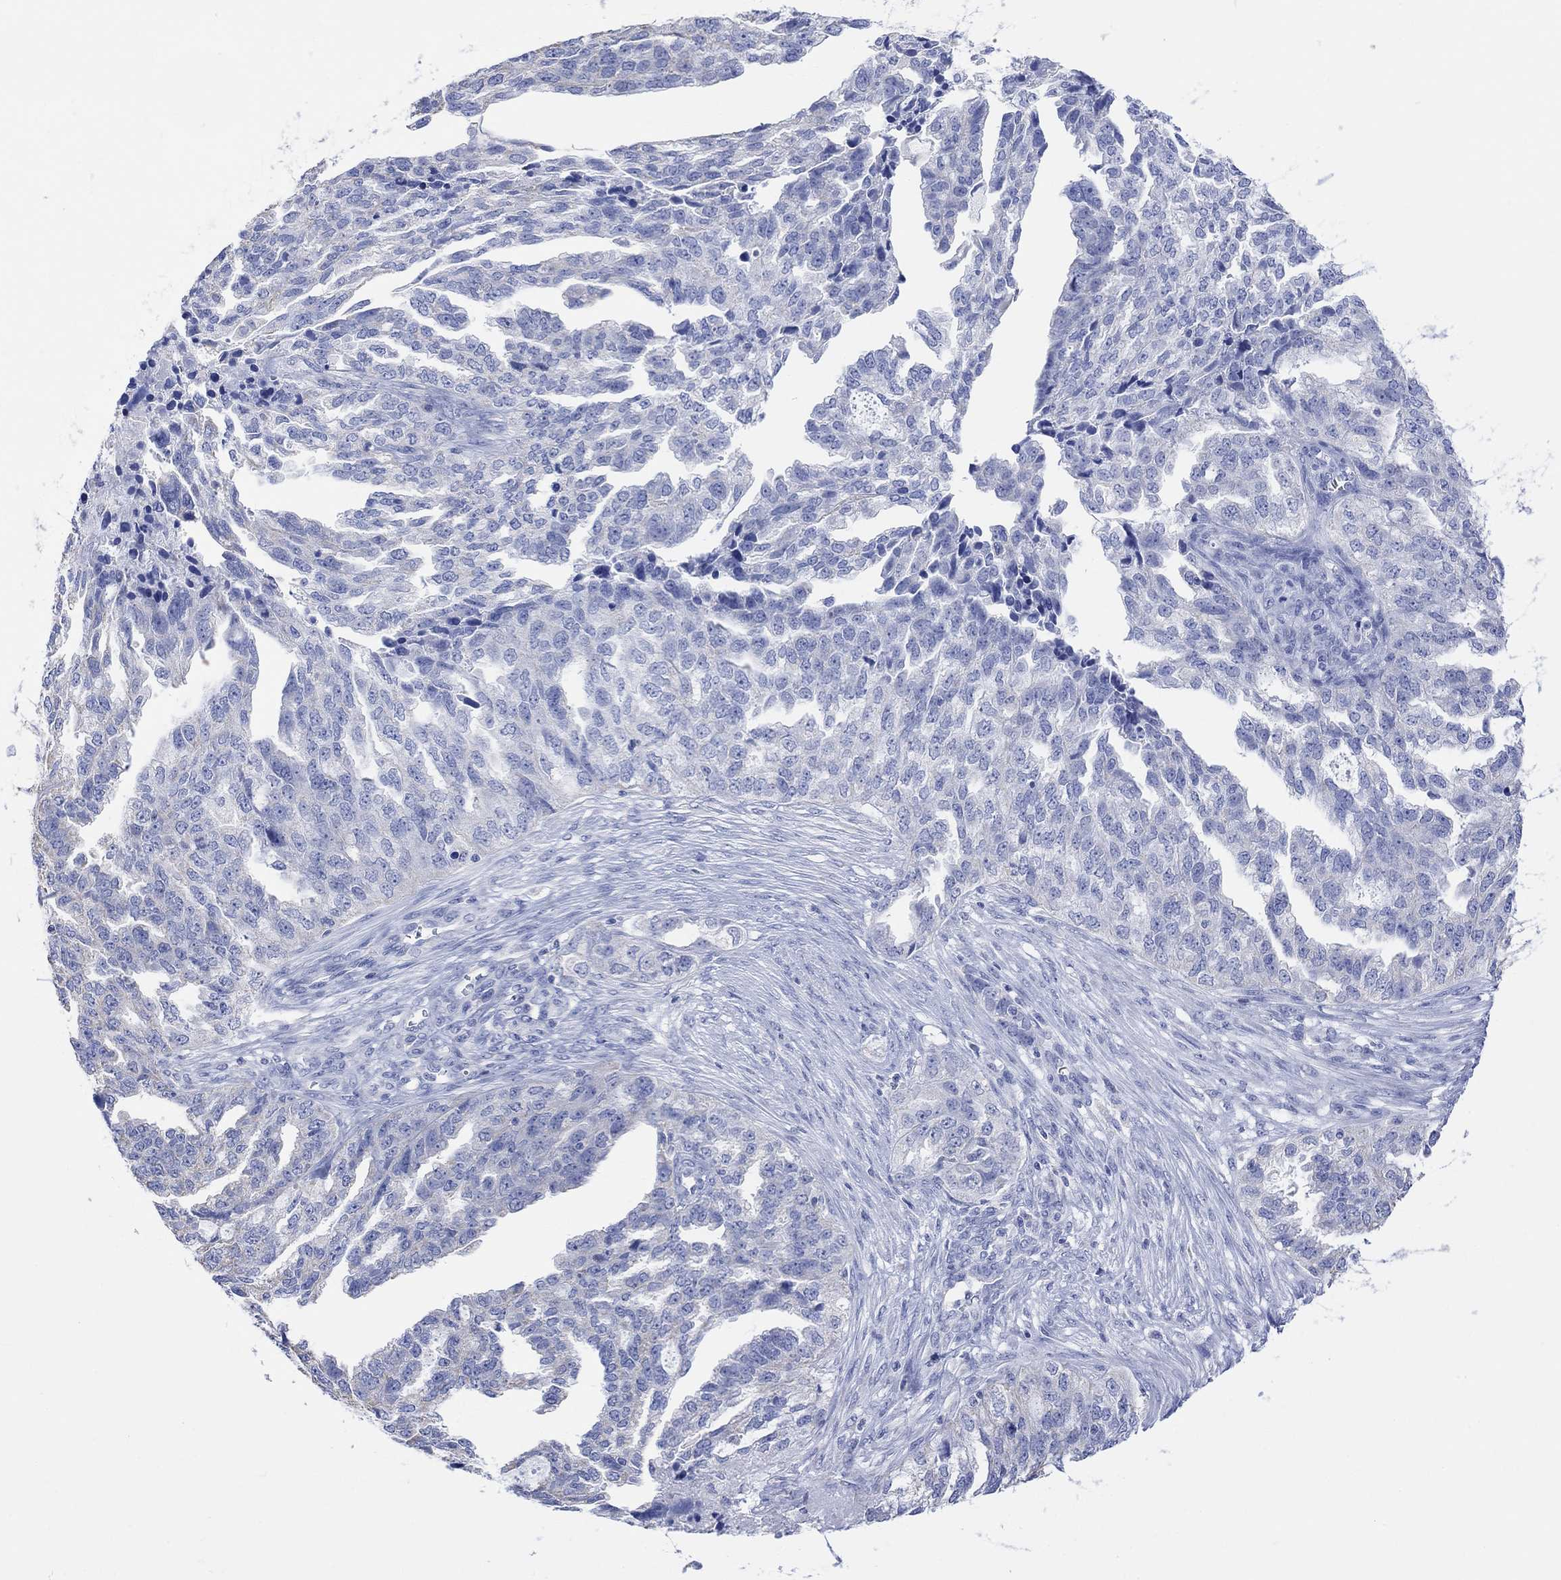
{"staining": {"intensity": "negative", "quantity": "none", "location": "none"}, "tissue": "ovarian cancer", "cell_type": "Tumor cells", "image_type": "cancer", "snomed": [{"axis": "morphology", "description": "Cystadenocarcinoma, serous, NOS"}, {"axis": "topography", "description": "Ovary"}], "caption": "Serous cystadenocarcinoma (ovarian) stained for a protein using IHC demonstrates no staining tumor cells.", "gene": "SYT12", "patient": {"sex": "female", "age": 51}}